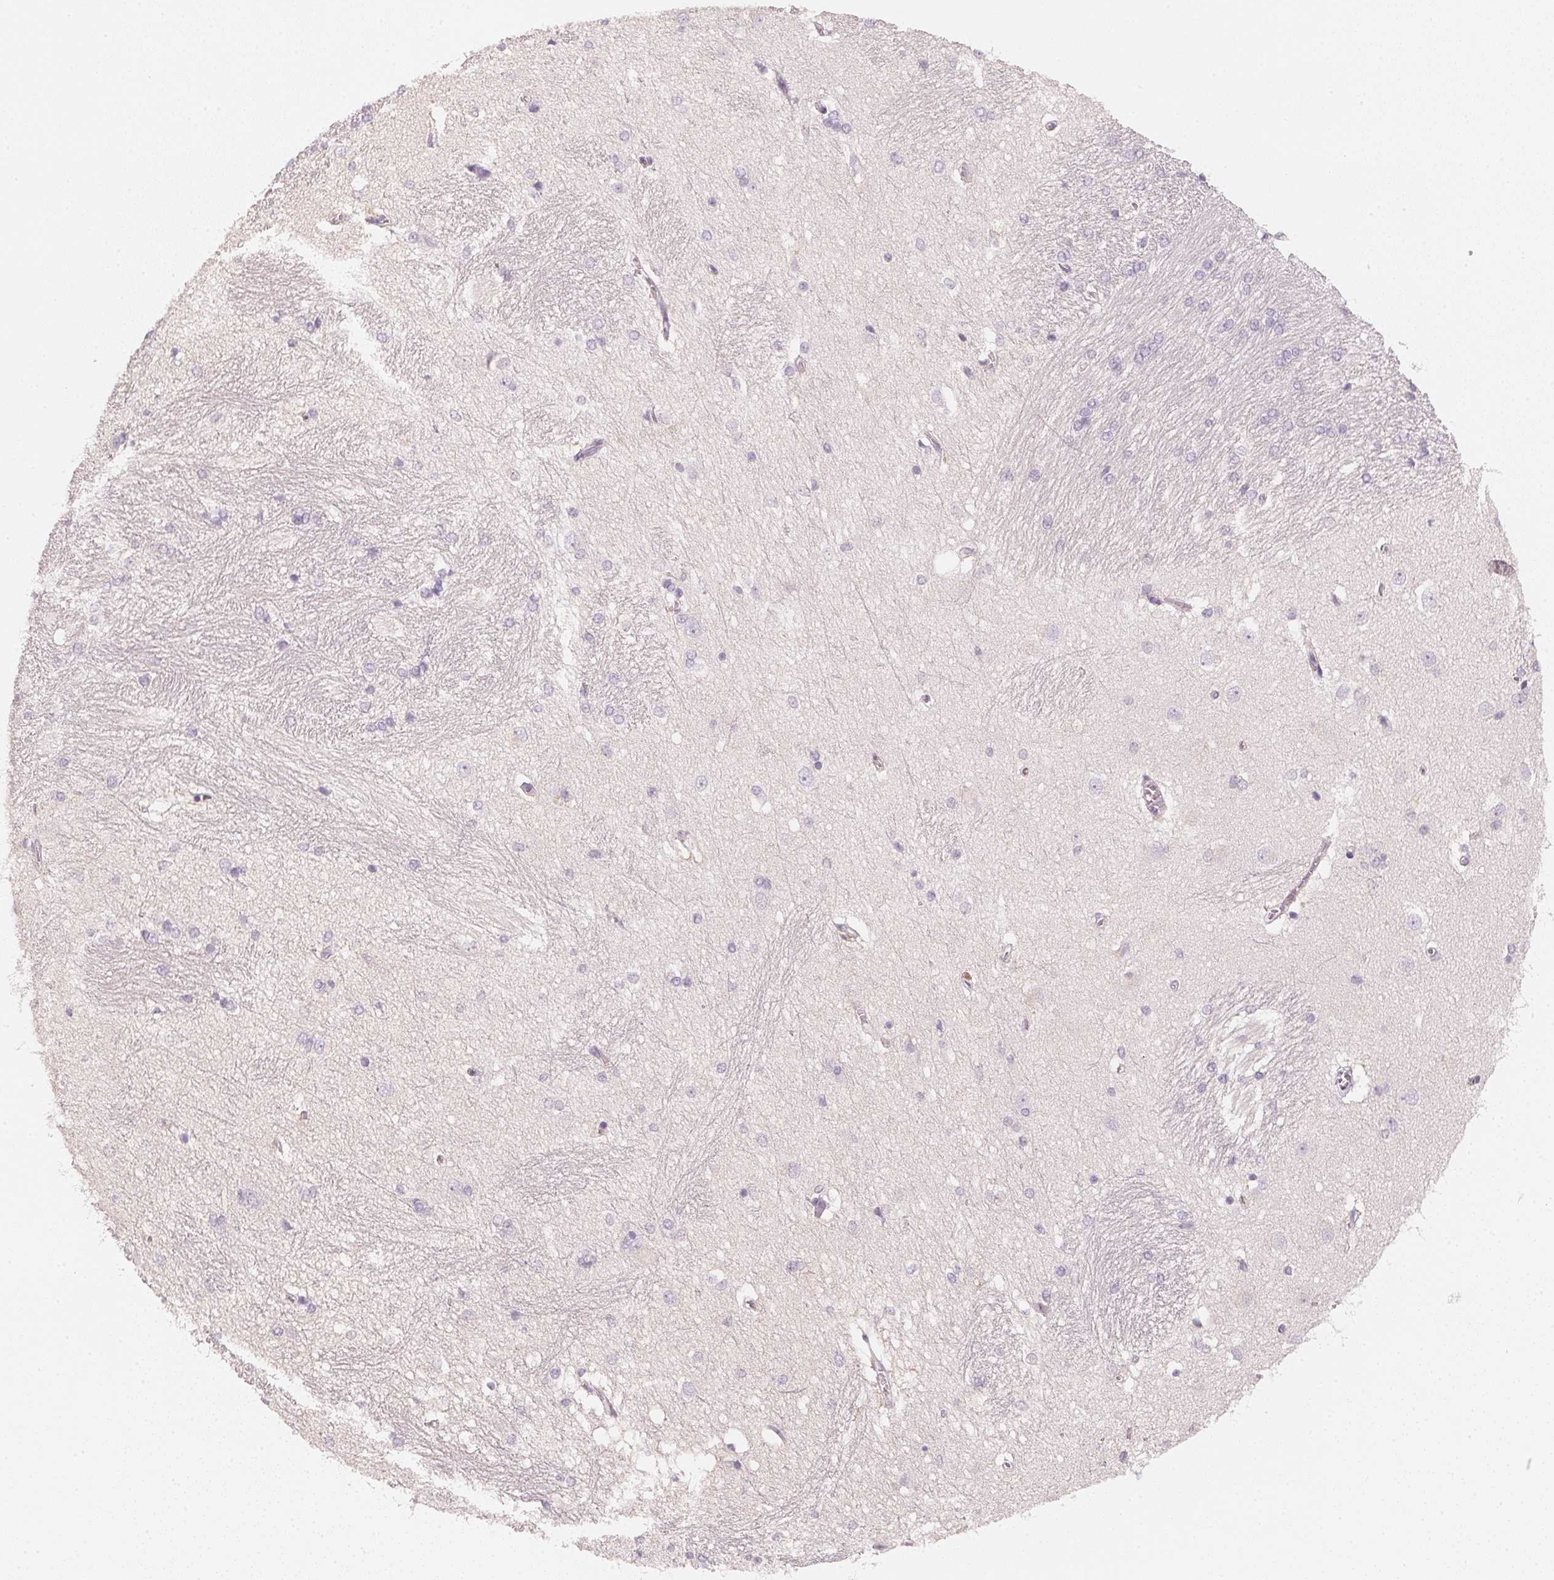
{"staining": {"intensity": "negative", "quantity": "none", "location": "none"}, "tissue": "hippocampus", "cell_type": "Glial cells", "image_type": "normal", "snomed": [{"axis": "morphology", "description": "Normal tissue, NOS"}, {"axis": "topography", "description": "Cerebral cortex"}, {"axis": "topography", "description": "Hippocampus"}], "caption": "A high-resolution image shows IHC staining of normal hippocampus, which reveals no significant staining in glial cells.", "gene": "CFAP276", "patient": {"sex": "female", "age": 19}}